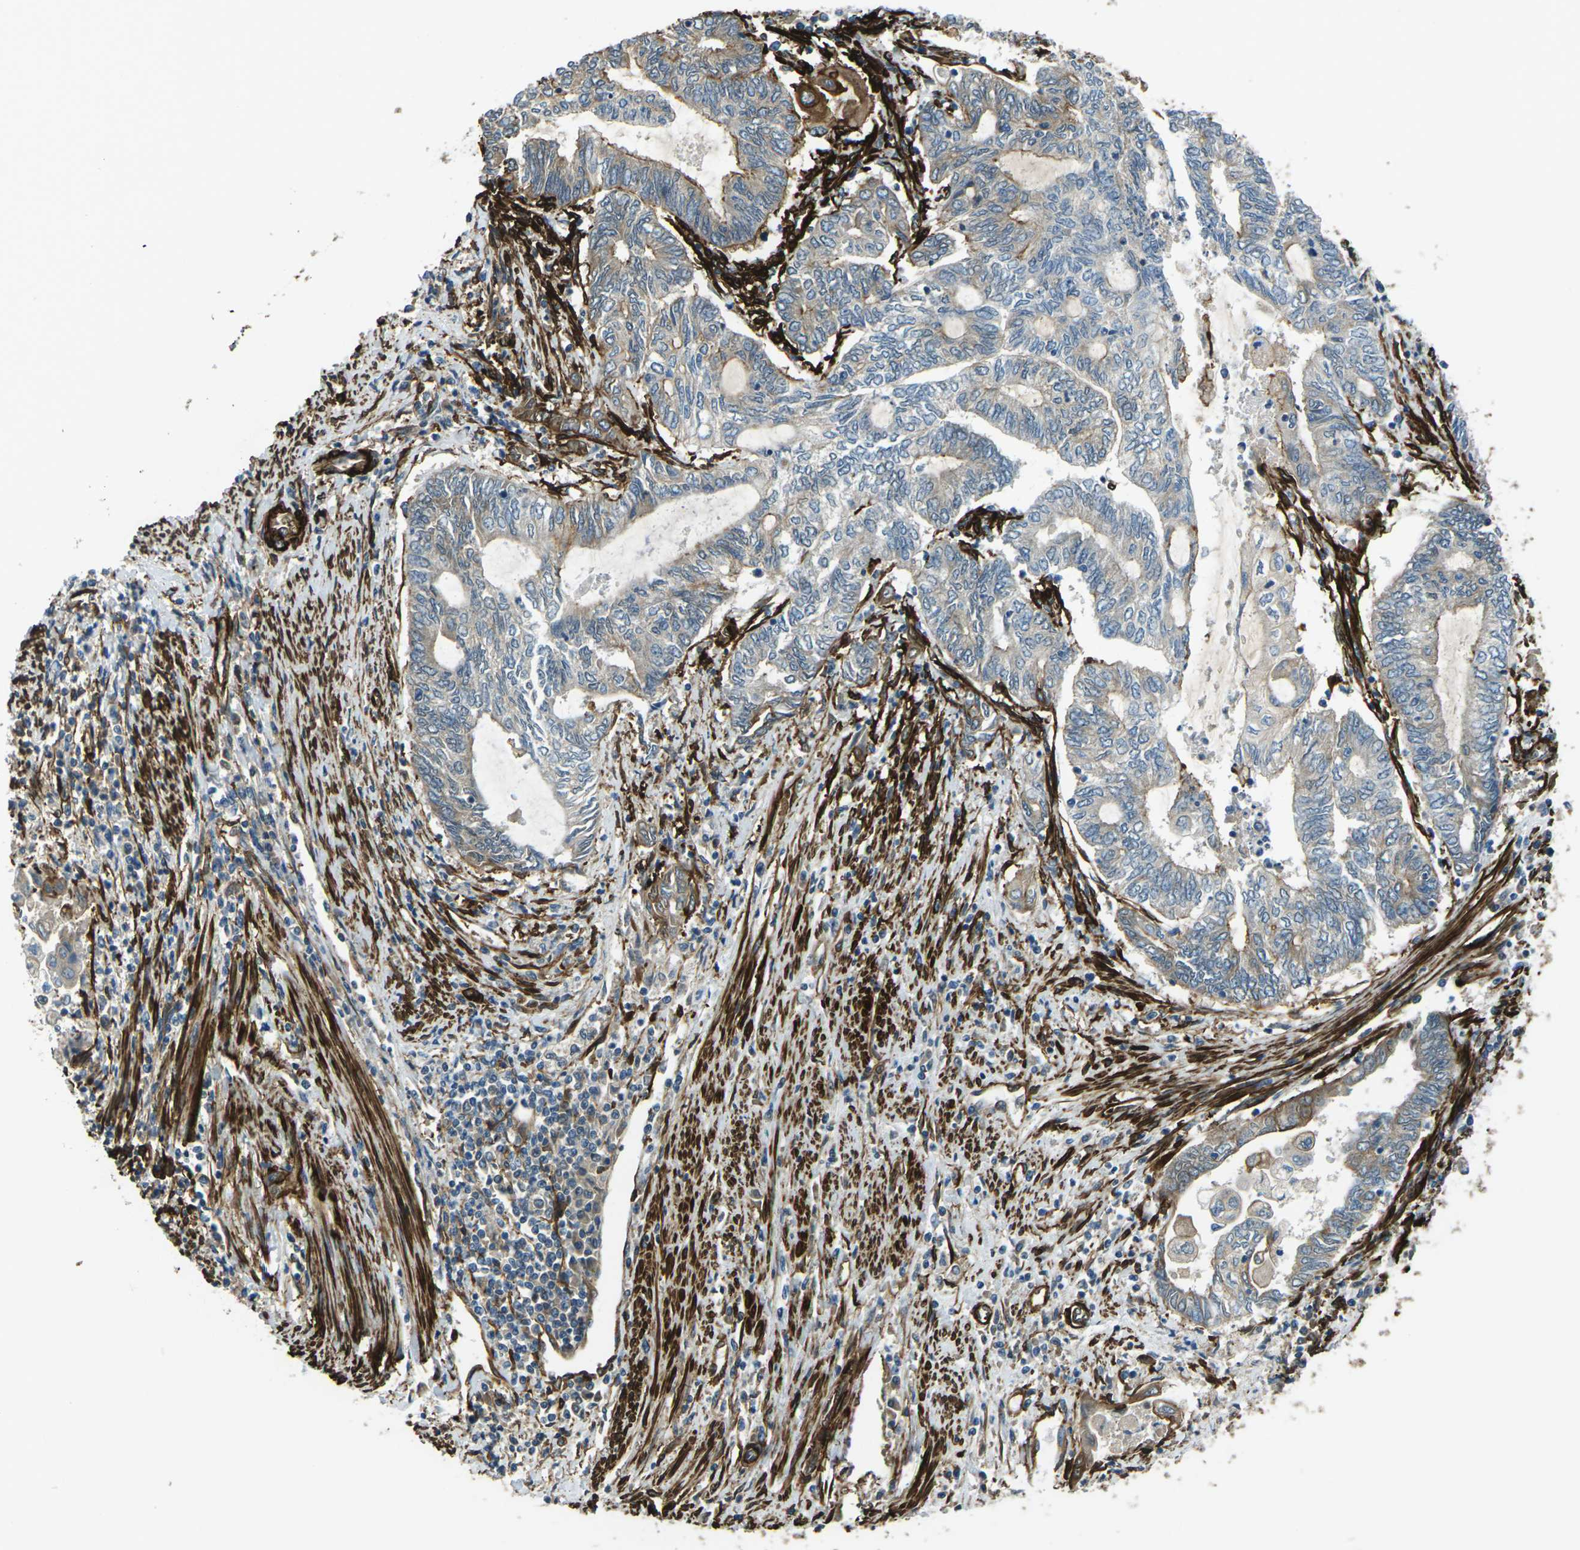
{"staining": {"intensity": "moderate", "quantity": "<25%", "location": "cytoplasmic/membranous"}, "tissue": "endometrial cancer", "cell_type": "Tumor cells", "image_type": "cancer", "snomed": [{"axis": "morphology", "description": "Adenocarcinoma, NOS"}, {"axis": "topography", "description": "Uterus"}, {"axis": "topography", "description": "Endometrium"}], "caption": "Endometrial cancer (adenocarcinoma) tissue shows moderate cytoplasmic/membranous staining in approximately <25% of tumor cells The staining was performed using DAB, with brown indicating positive protein expression. Nuclei are stained blue with hematoxylin.", "gene": "GRAMD1C", "patient": {"sex": "female", "age": 70}}